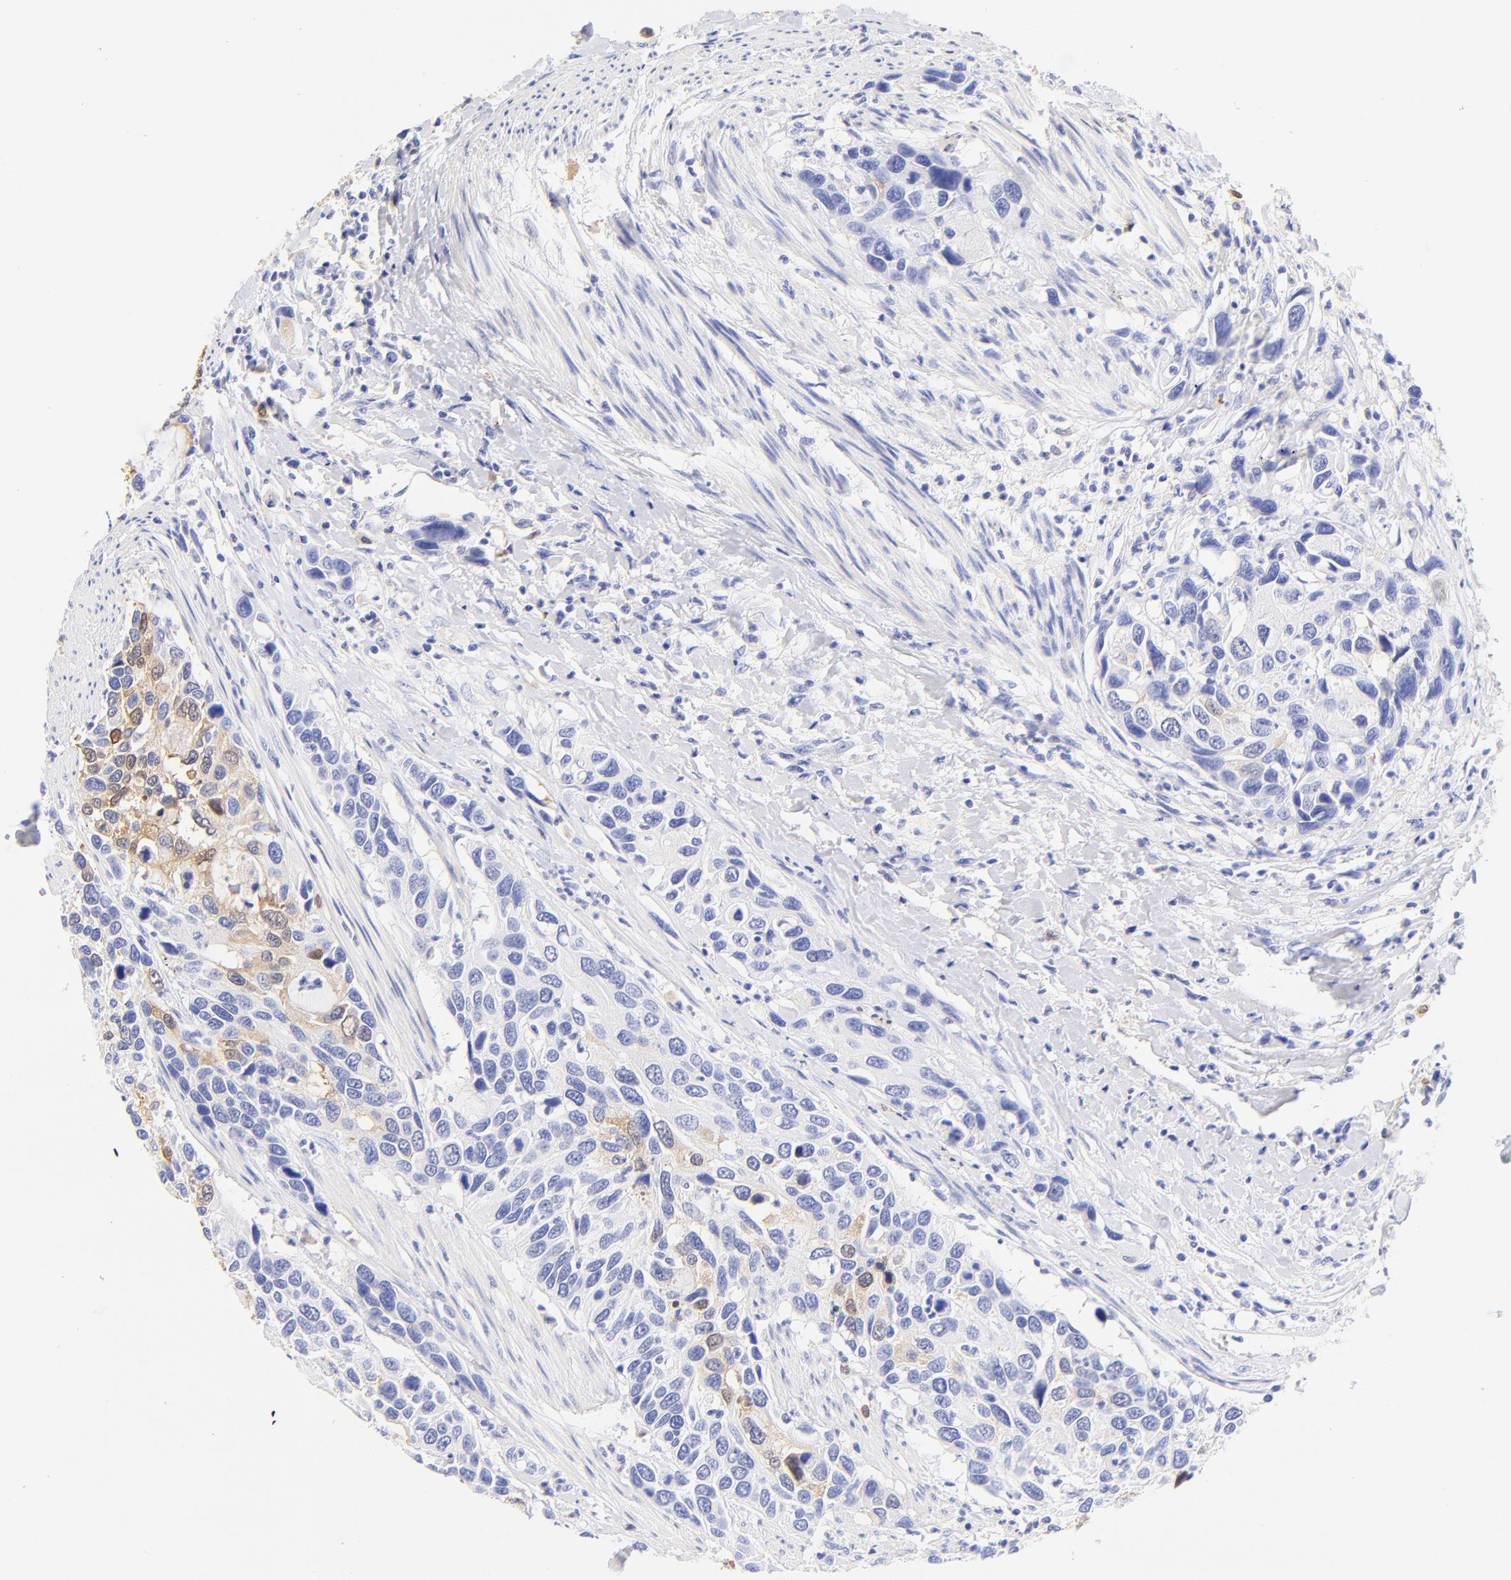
{"staining": {"intensity": "weak", "quantity": "<25%", "location": "nuclear"}, "tissue": "urothelial cancer", "cell_type": "Tumor cells", "image_type": "cancer", "snomed": [{"axis": "morphology", "description": "Urothelial carcinoma, High grade"}, {"axis": "topography", "description": "Urinary bladder"}], "caption": "Tumor cells are negative for protein expression in human urothelial cancer.", "gene": "ALDH1A1", "patient": {"sex": "male", "age": 66}}